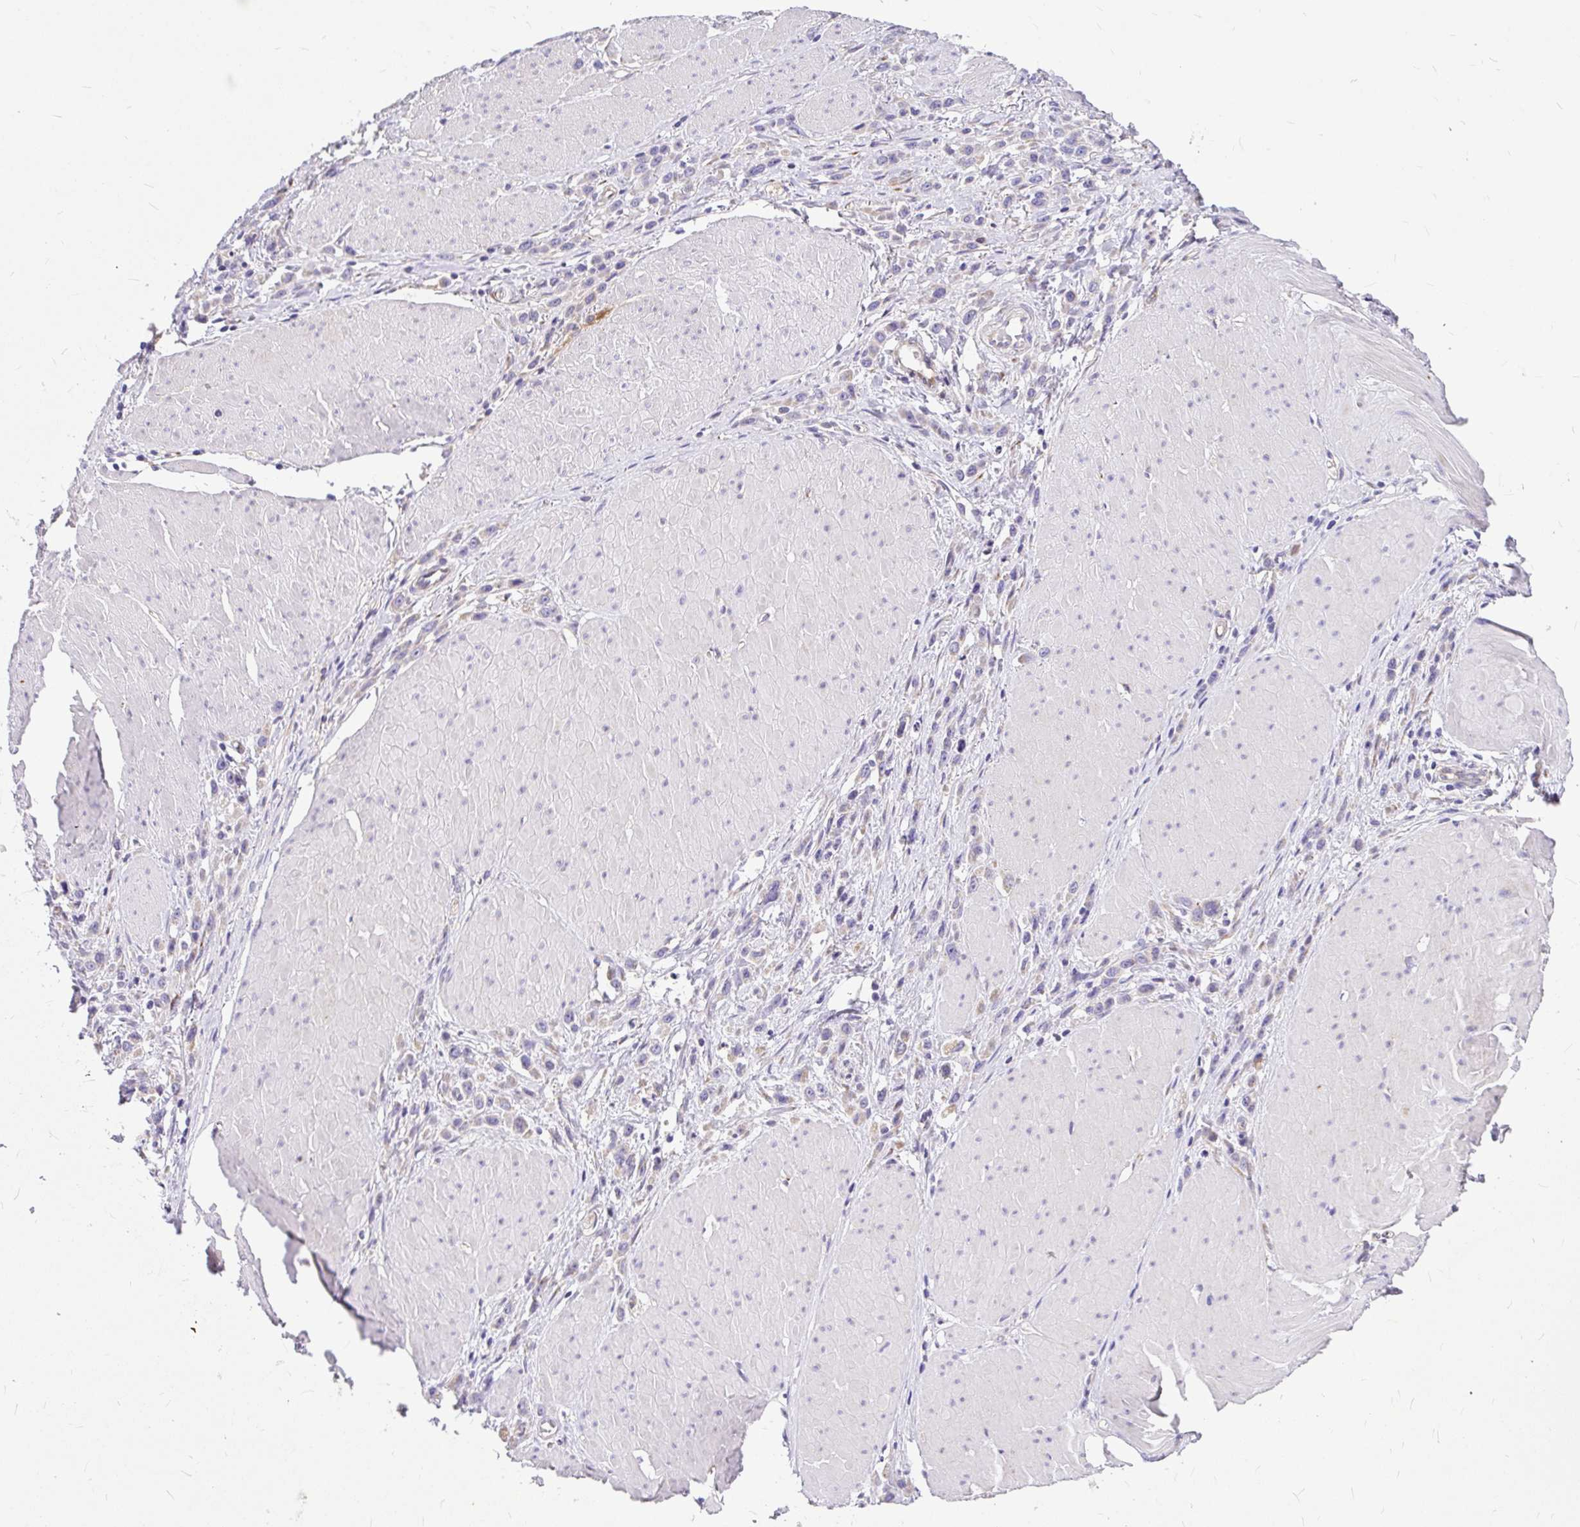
{"staining": {"intensity": "weak", "quantity": "<25%", "location": "cytoplasmic/membranous"}, "tissue": "stomach cancer", "cell_type": "Tumor cells", "image_type": "cancer", "snomed": [{"axis": "morphology", "description": "Adenocarcinoma, NOS"}, {"axis": "topography", "description": "Stomach"}], "caption": "Micrograph shows no significant protein positivity in tumor cells of adenocarcinoma (stomach). (Immunohistochemistry (ihc), brightfield microscopy, high magnification).", "gene": "GABBR2", "patient": {"sex": "male", "age": 47}}